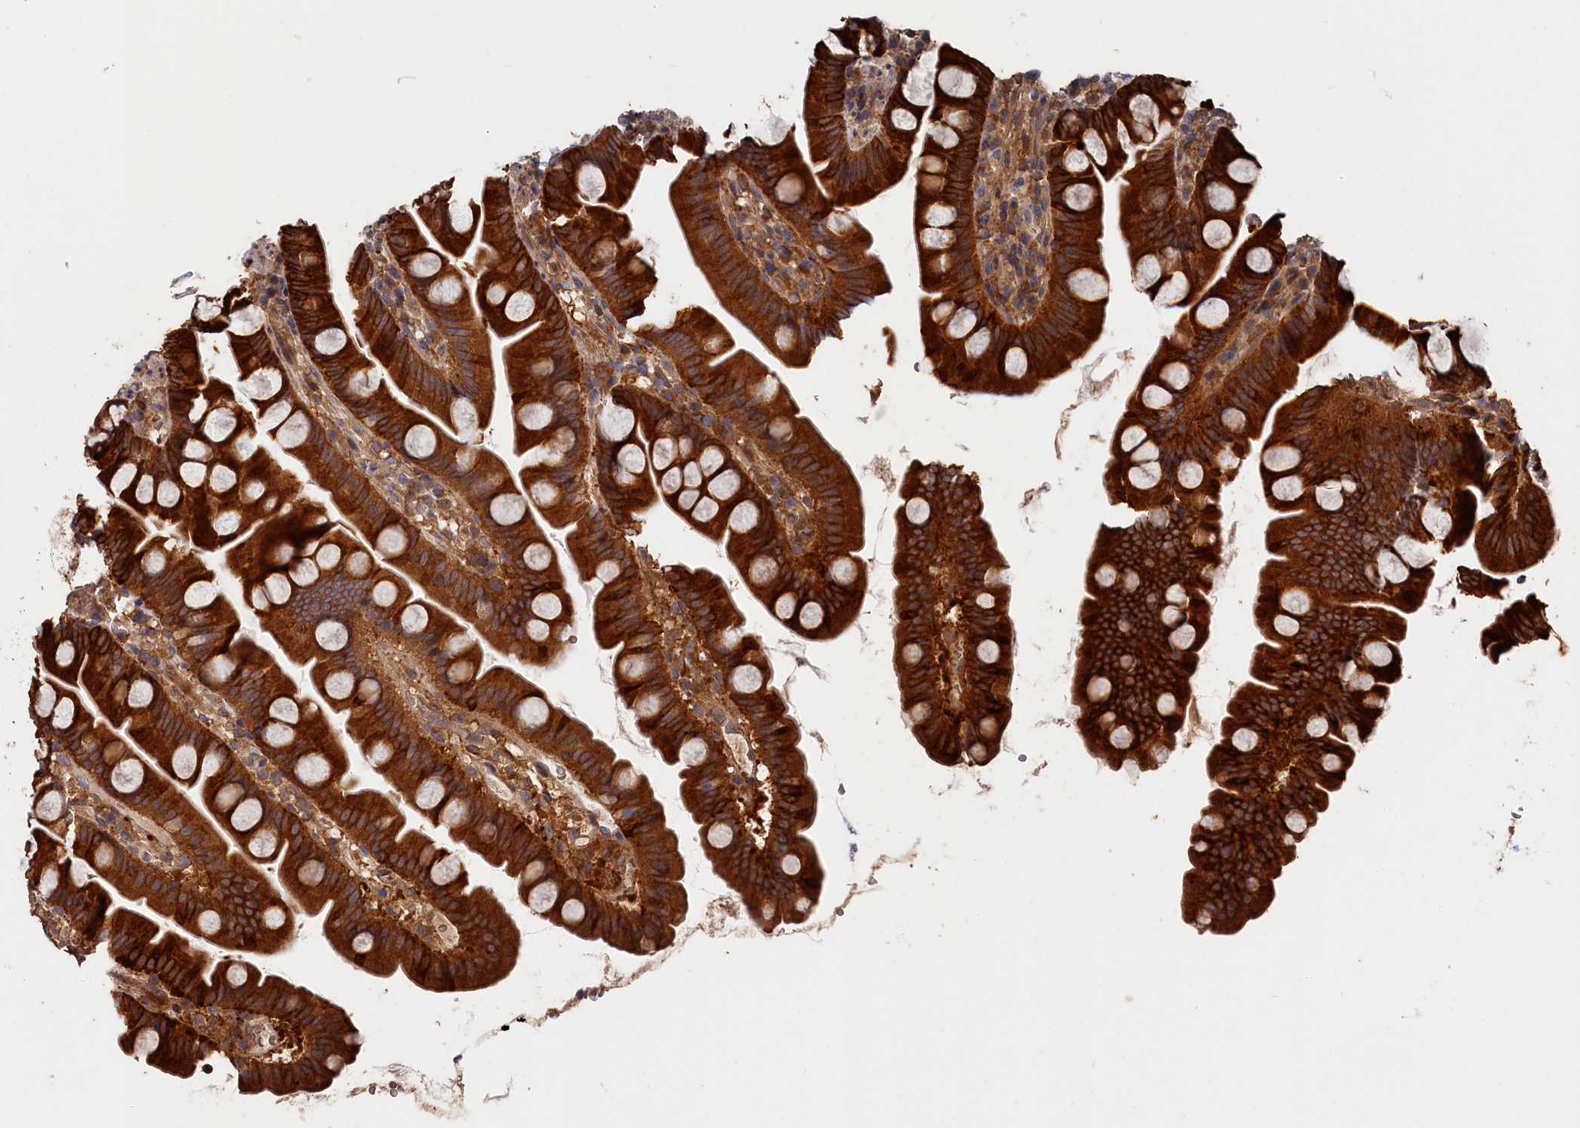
{"staining": {"intensity": "strong", "quantity": ">75%", "location": "cytoplasmic/membranous"}, "tissue": "small intestine", "cell_type": "Glandular cells", "image_type": "normal", "snomed": [{"axis": "morphology", "description": "Normal tissue, NOS"}, {"axis": "topography", "description": "Small intestine"}], "caption": "IHC of unremarkable human small intestine shows high levels of strong cytoplasmic/membranous expression in about >75% of glandular cells.", "gene": "RMI2", "patient": {"sex": "female", "age": 68}}